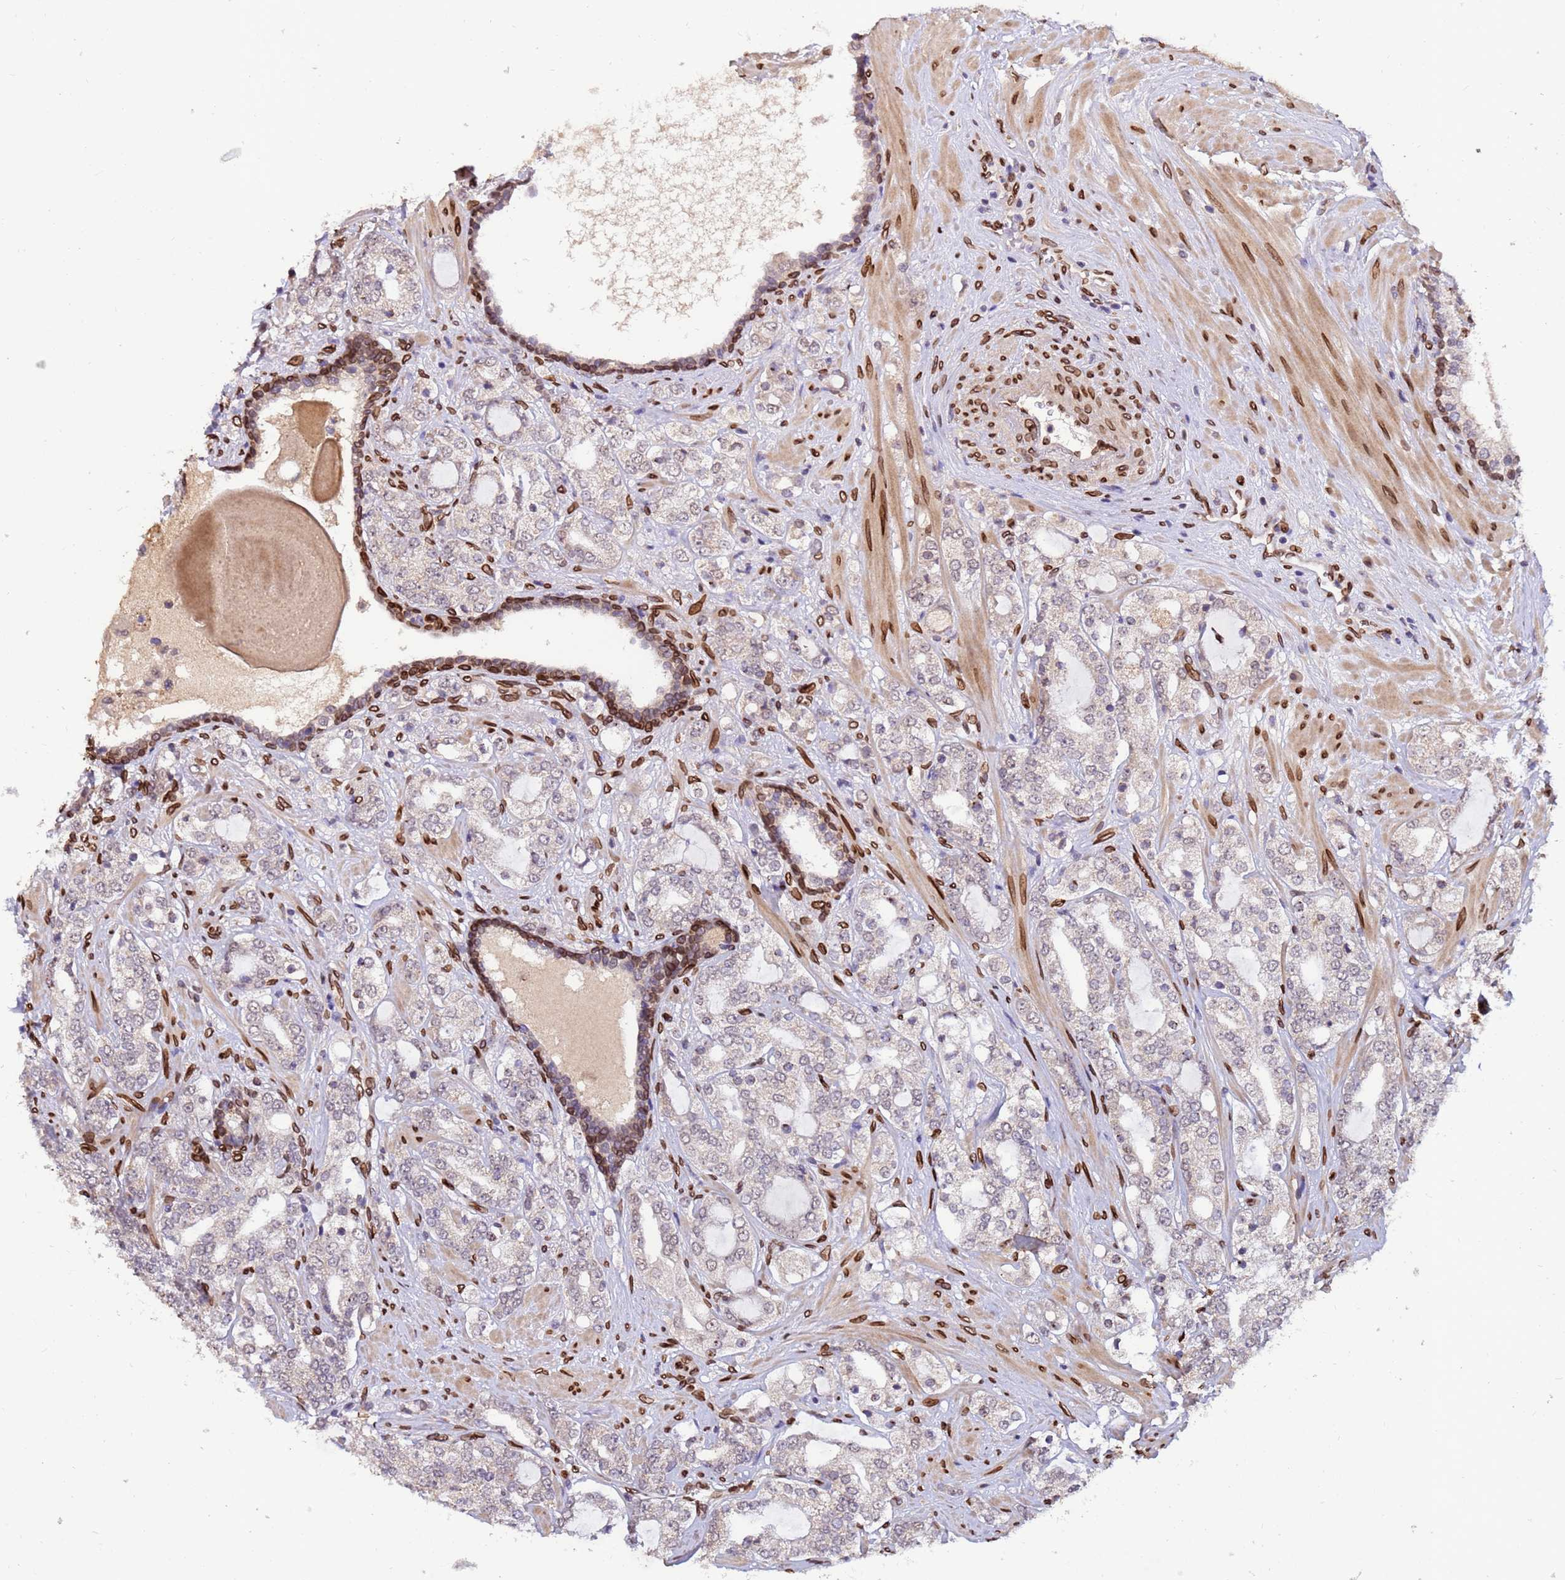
{"staining": {"intensity": "weak", "quantity": "<25%", "location": "nuclear"}, "tissue": "prostate cancer", "cell_type": "Tumor cells", "image_type": "cancer", "snomed": [{"axis": "morphology", "description": "Adenocarcinoma, High grade"}, {"axis": "topography", "description": "Prostate"}], "caption": "This is an IHC histopathology image of human prostate cancer (high-grade adenocarcinoma). There is no positivity in tumor cells.", "gene": "GPR135", "patient": {"sex": "male", "age": 64}}